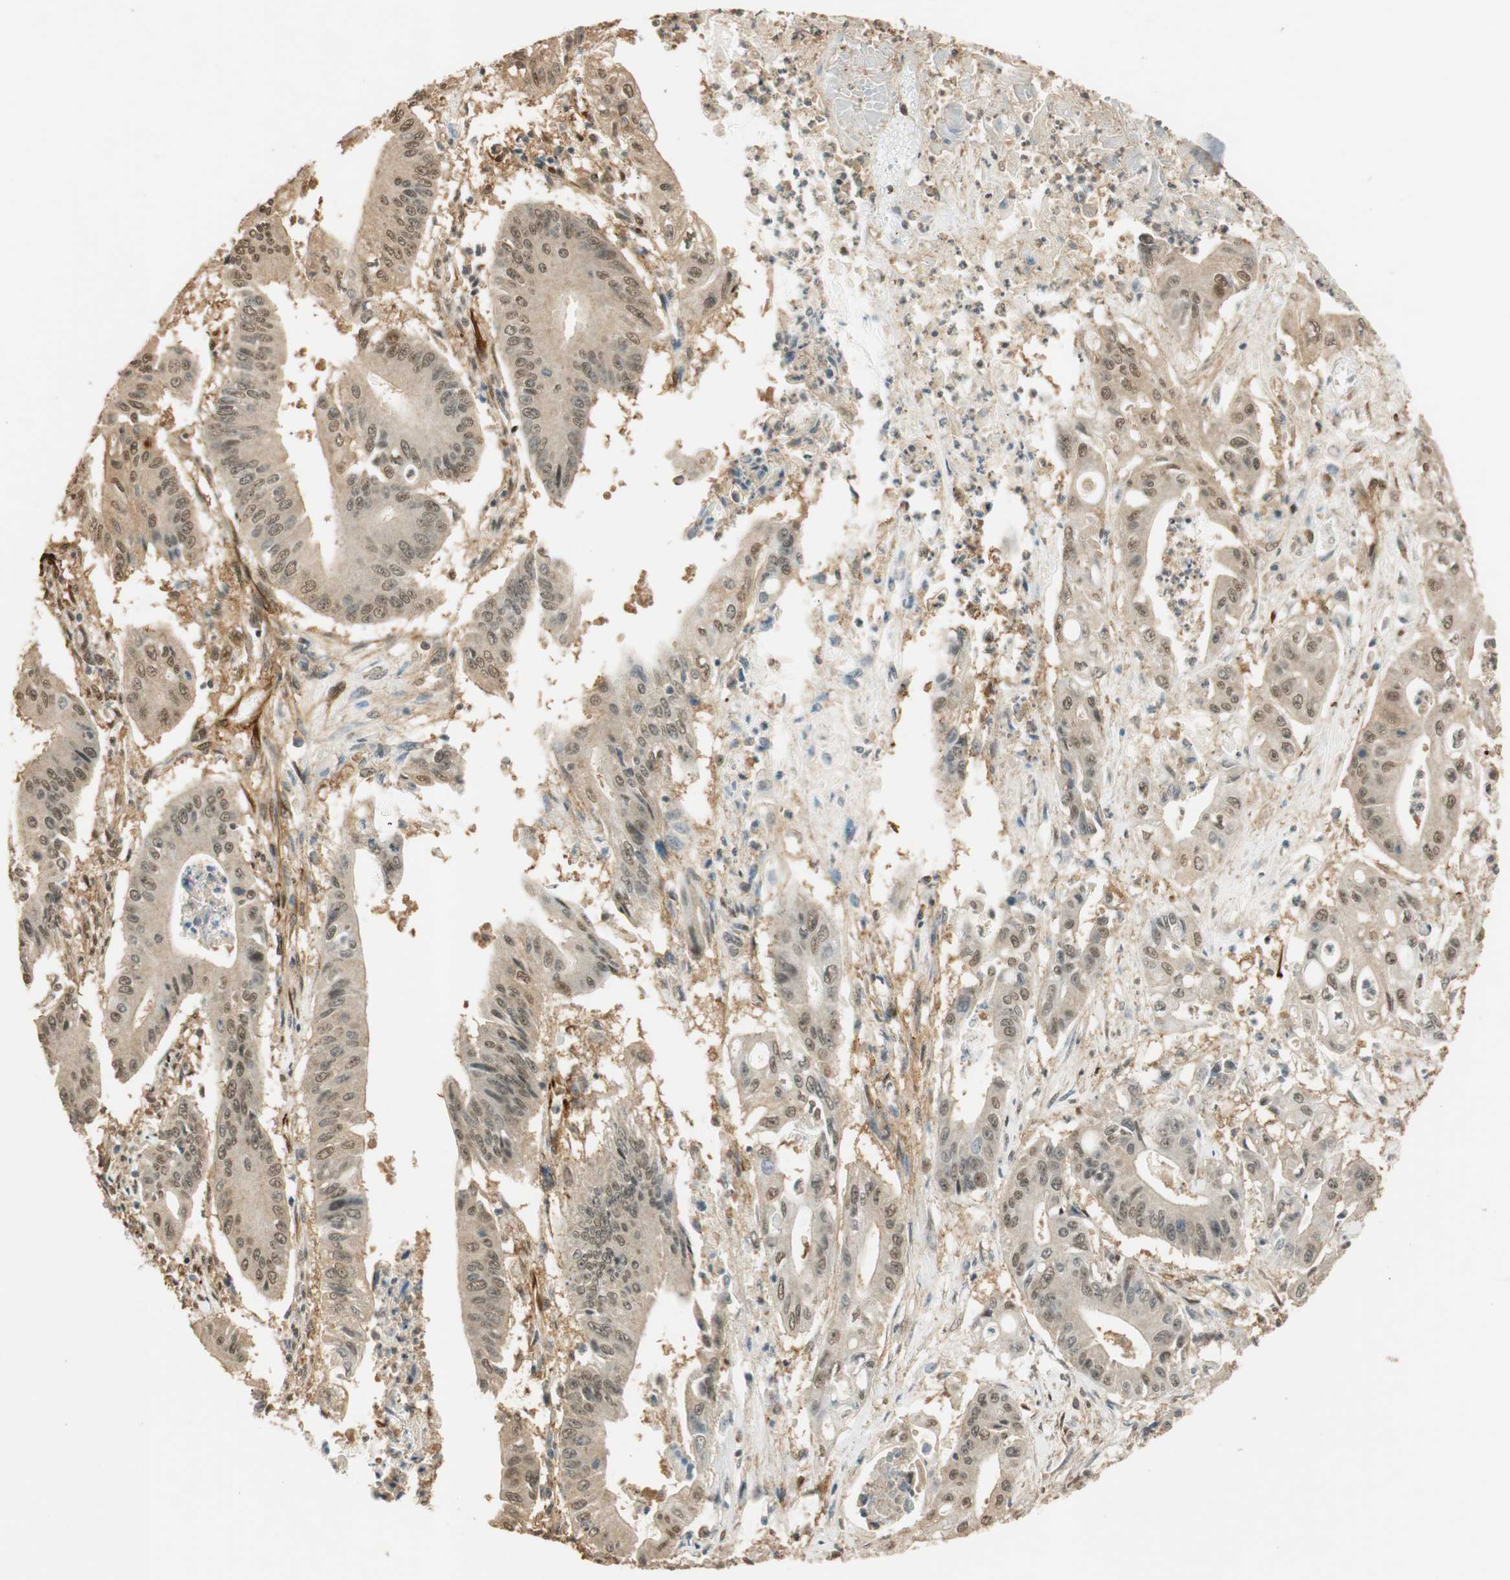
{"staining": {"intensity": "weak", "quantity": ">75%", "location": "cytoplasmic/membranous,nuclear"}, "tissue": "pancreatic cancer", "cell_type": "Tumor cells", "image_type": "cancer", "snomed": [{"axis": "morphology", "description": "Normal tissue, NOS"}, {"axis": "topography", "description": "Lymph node"}], "caption": "IHC (DAB) staining of pancreatic cancer reveals weak cytoplasmic/membranous and nuclear protein positivity in about >75% of tumor cells.", "gene": "NES", "patient": {"sex": "male", "age": 62}}